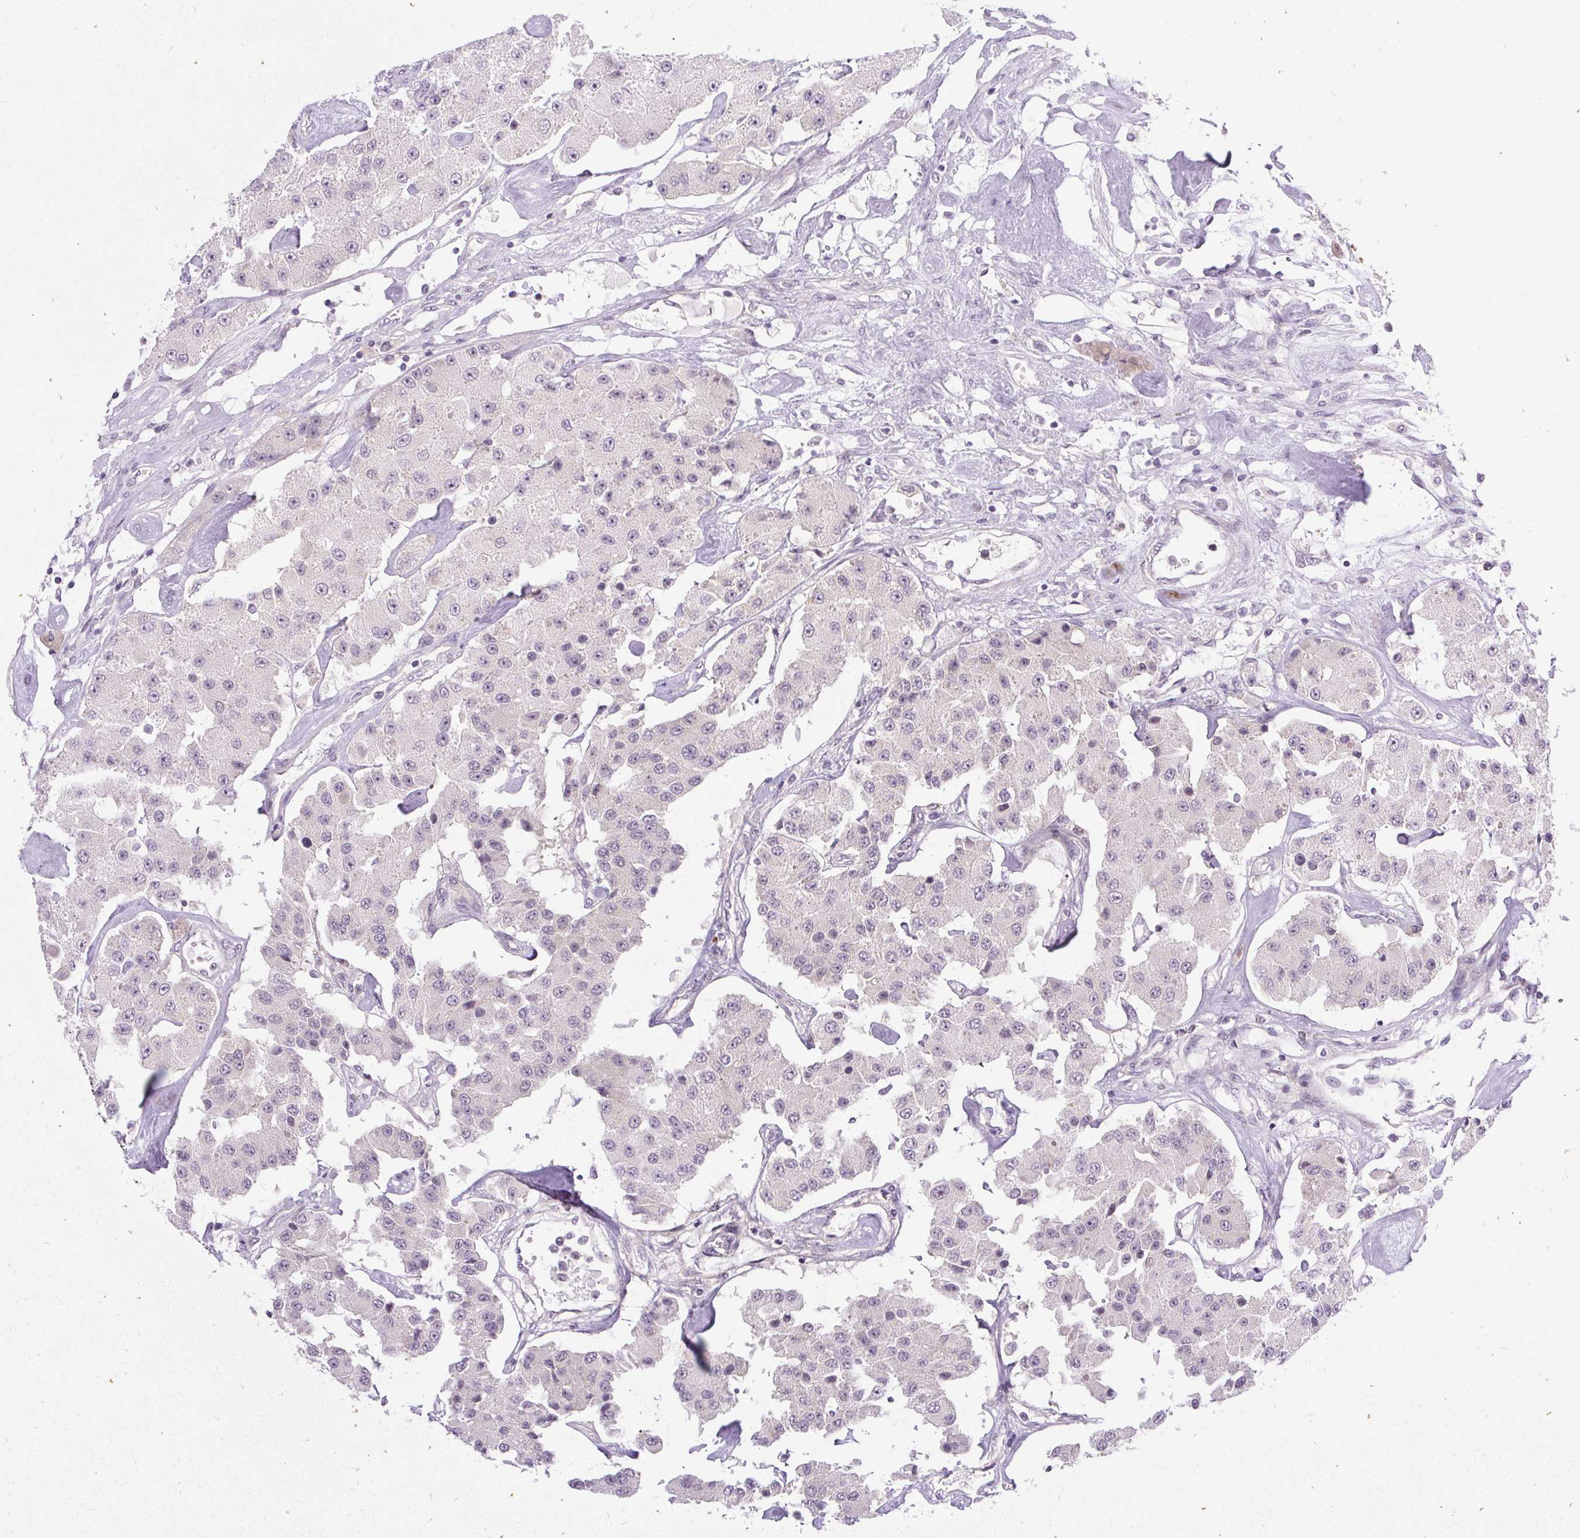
{"staining": {"intensity": "negative", "quantity": "none", "location": "none"}, "tissue": "carcinoid", "cell_type": "Tumor cells", "image_type": "cancer", "snomed": [{"axis": "morphology", "description": "Carcinoid, malignant, NOS"}, {"axis": "topography", "description": "Pancreas"}], "caption": "This is an IHC photomicrograph of malignant carcinoid. There is no positivity in tumor cells.", "gene": "FAM117B", "patient": {"sex": "male", "age": 41}}